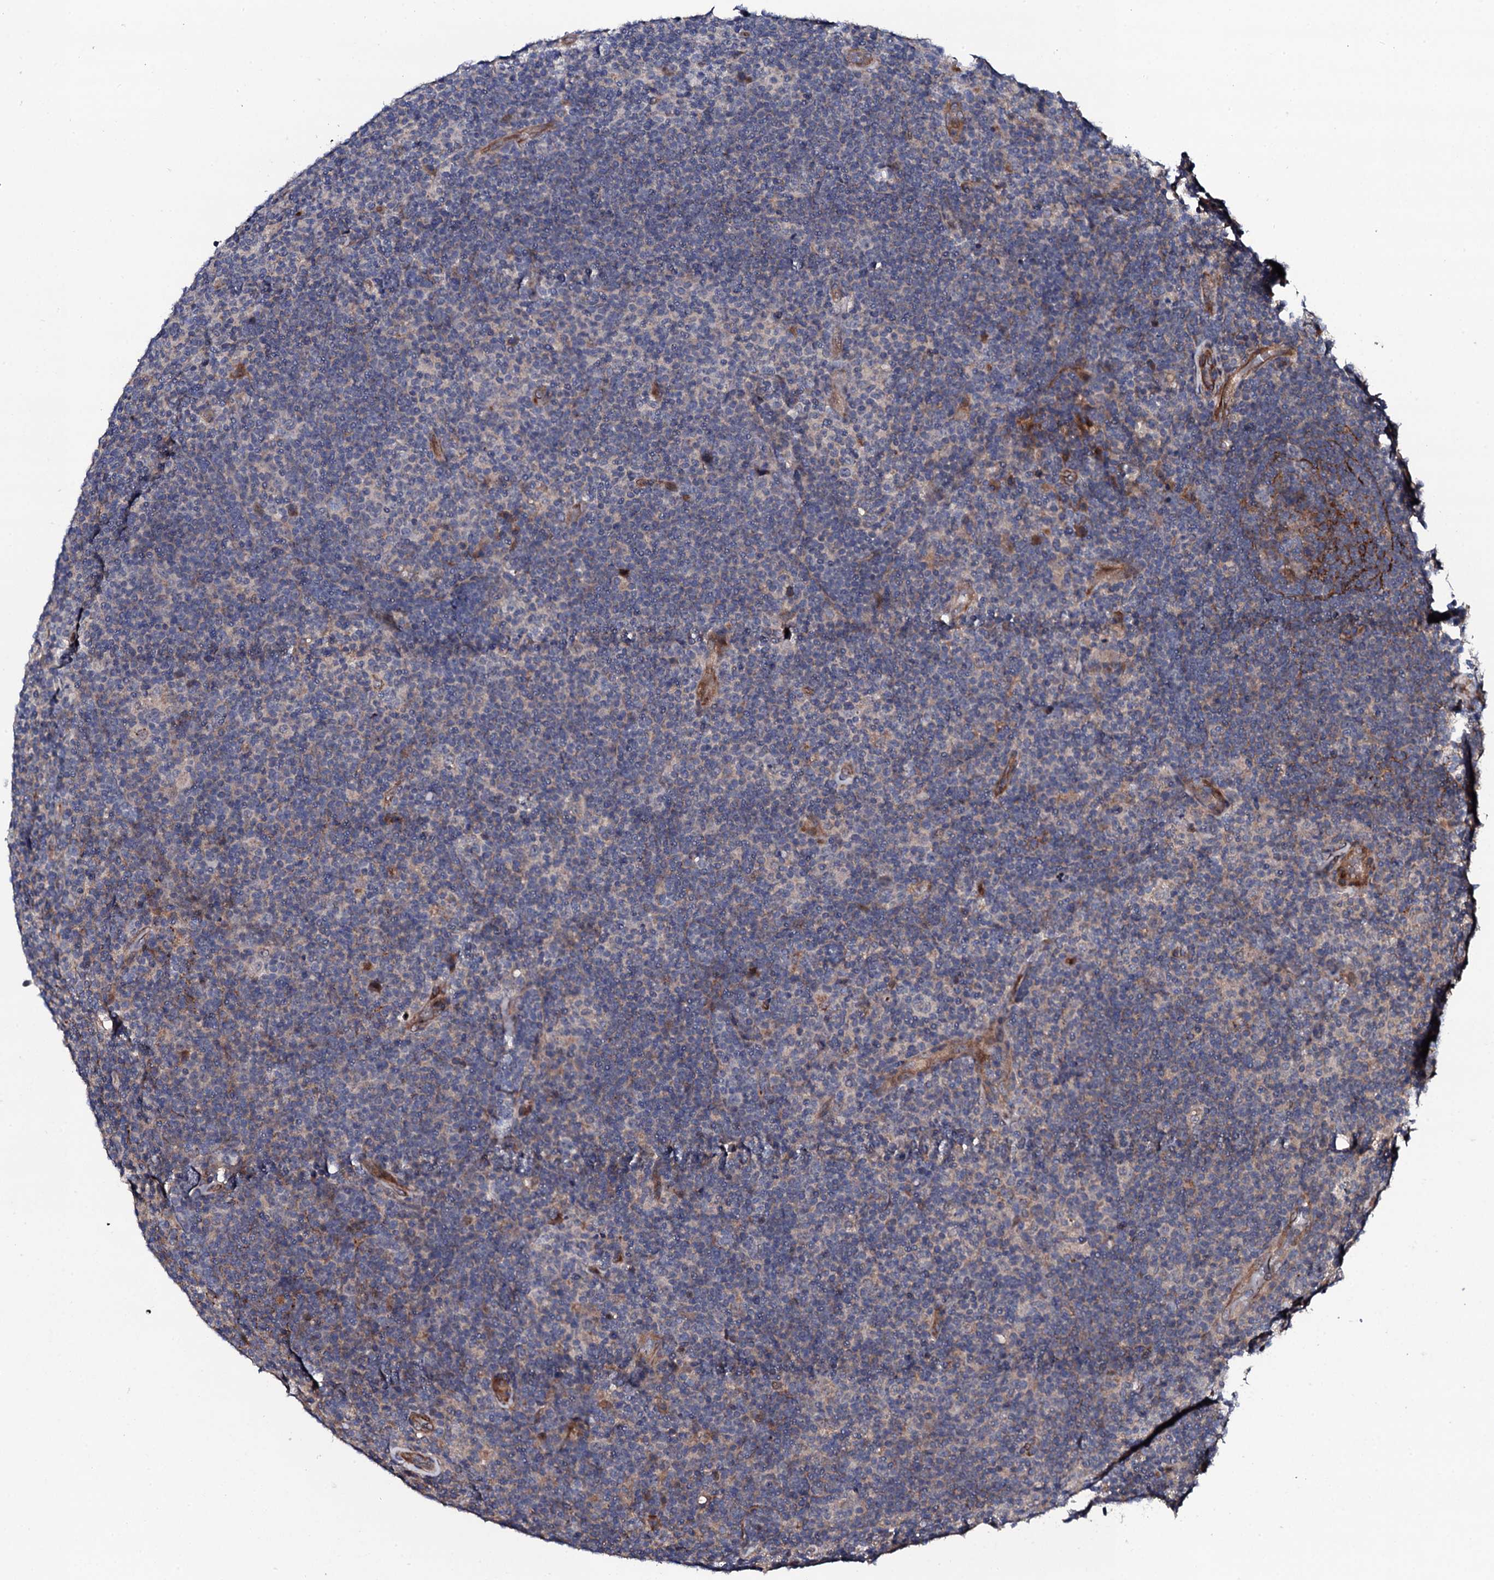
{"staining": {"intensity": "weak", "quantity": "<25%", "location": "cytoplasmic/membranous"}, "tissue": "lymphoma", "cell_type": "Tumor cells", "image_type": "cancer", "snomed": [{"axis": "morphology", "description": "Hodgkin's disease, NOS"}, {"axis": "topography", "description": "Lymph node"}], "caption": "Lymphoma was stained to show a protein in brown. There is no significant staining in tumor cells. (Brightfield microscopy of DAB immunohistochemistry (IHC) at high magnification).", "gene": "CIAO2A", "patient": {"sex": "female", "age": 57}}